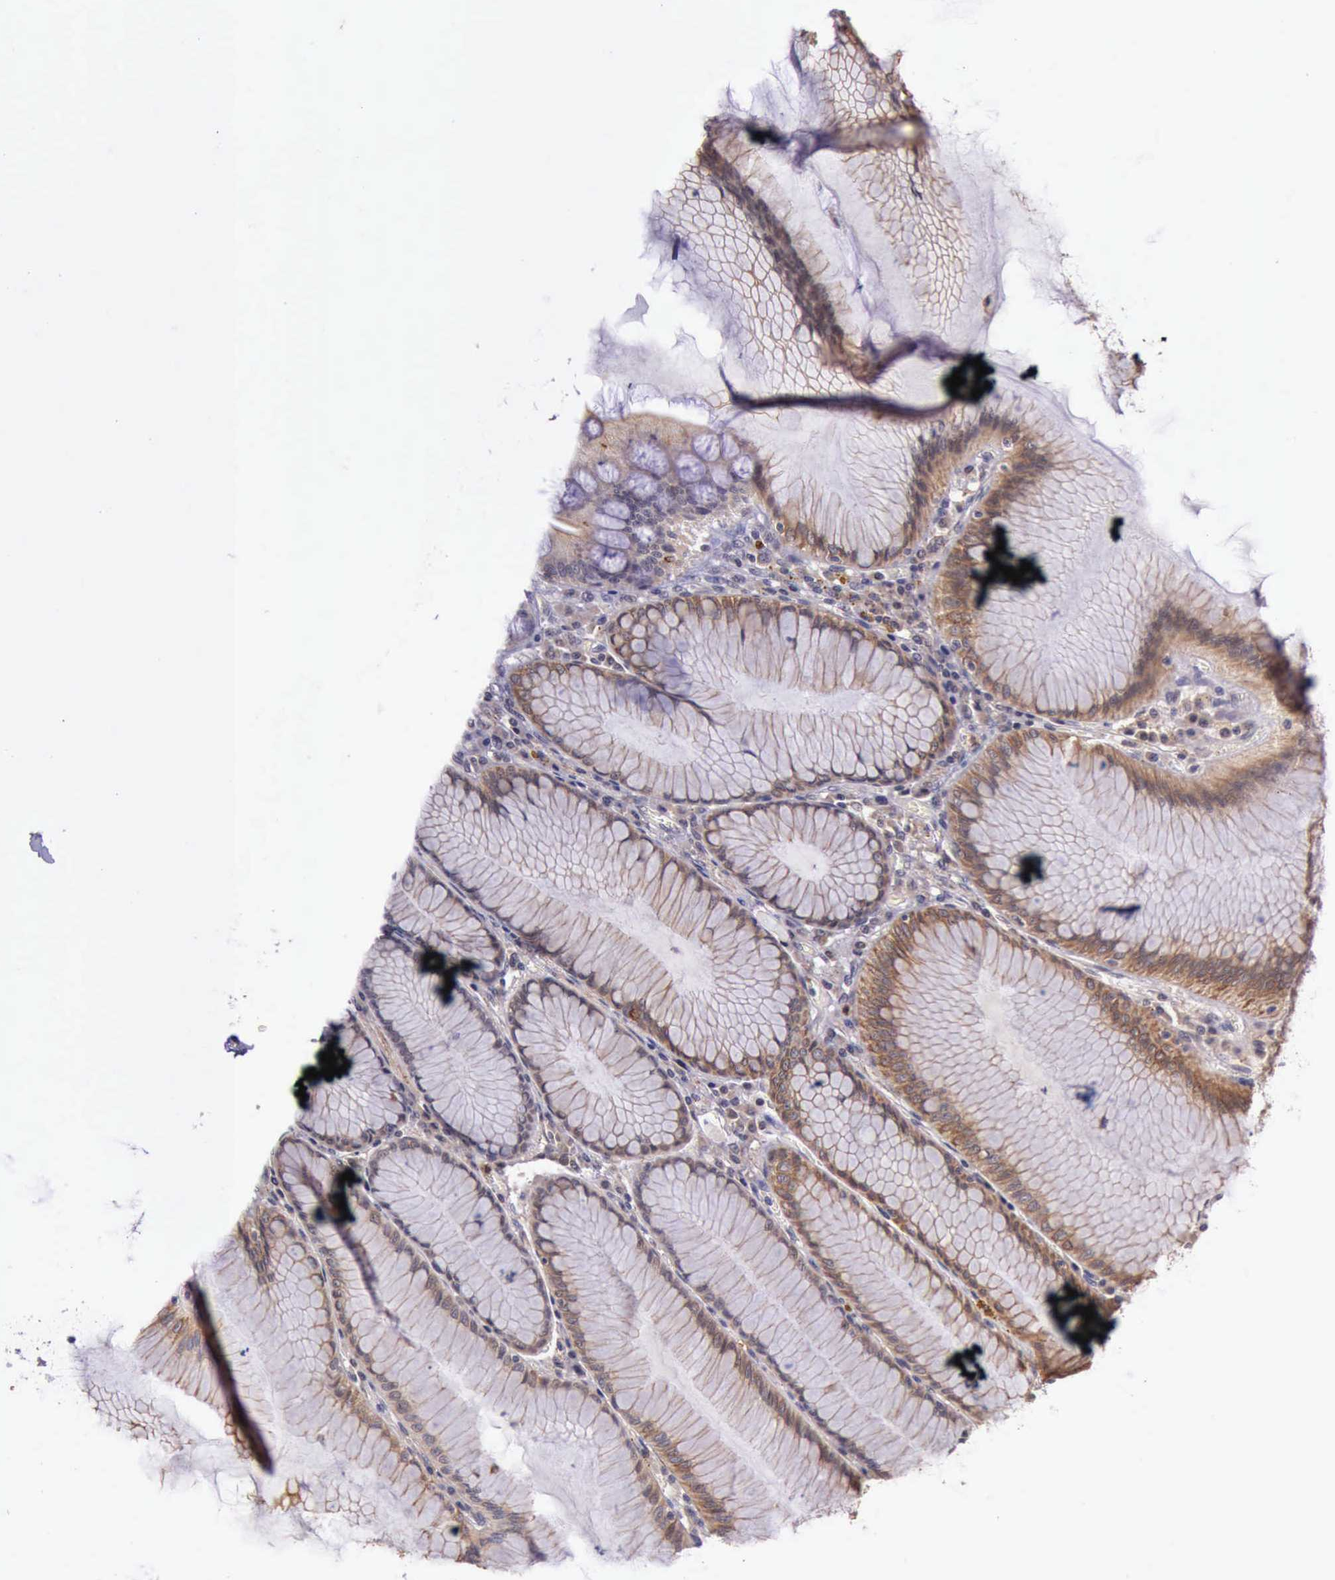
{"staining": {"intensity": "moderate", "quantity": ">75%", "location": "cytoplasmic/membranous"}, "tissue": "stomach", "cell_type": "Glandular cells", "image_type": "normal", "snomed": [{"axis": "morphology", "description": "Normal tissue, NOS"}, {"axis": "topography", "description": "Stomach, lower"}], "caption": "Protein expression analysis of unremarkable human stomach reveals moderate cytoplasmic/membranous staining in approximately >75% of glandular cells.", "gene": "PRICKLE3", "patient": {"sex": "female", "age": 93}}